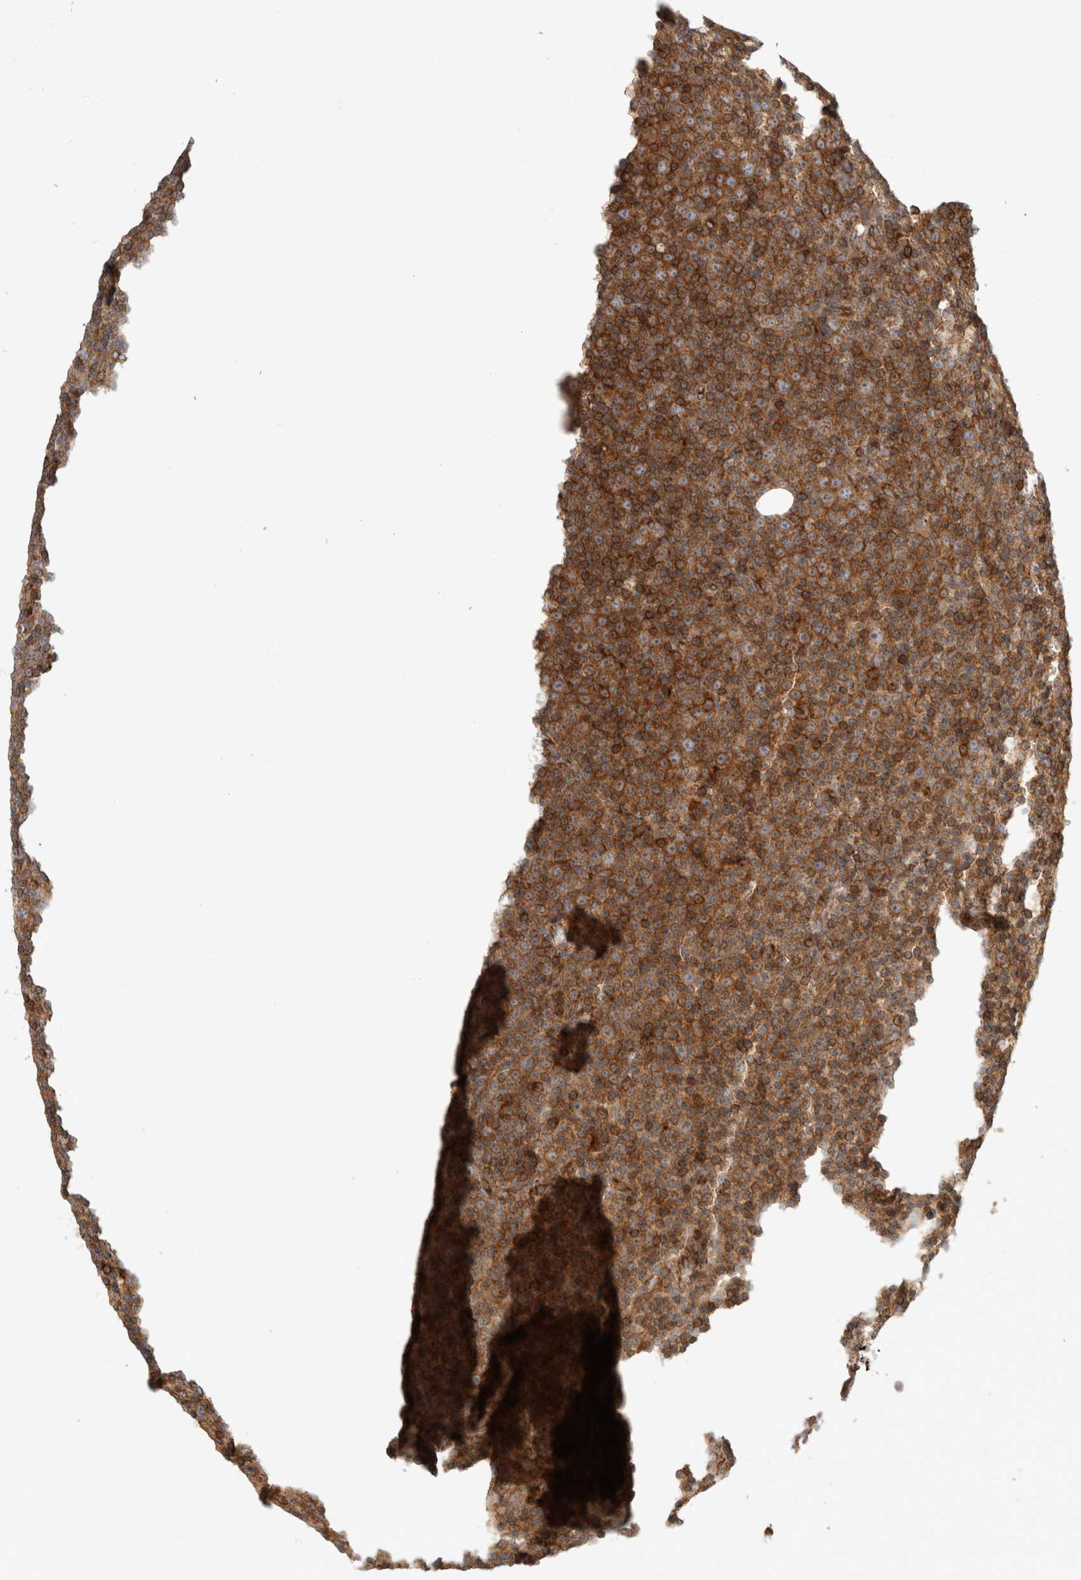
{"staining": {"intensity": "strong", "quantity": ">75%", "location": "cytoplasmic/membranous"}, "tissue": "lymphoma", "cell_type": "Tumor cells", "image_type": "cancer", "snomed": [{"axis": "morphology", "description": "Malignant lymphoma, non-Hodgkin's type, Low grade"}, {"axis": "topography", "description": "Lymph node"}], "caption": "The histopathology image reveals immunohistochemical staining of low-grade malignant lymphoma, non-Hodgkin's type. There is strong cytoplasmic/membranous positivity is identified in about >75% of tumor cells.", "gene": "HLA-E", "patient": {"sex": "female", "age": 67}}